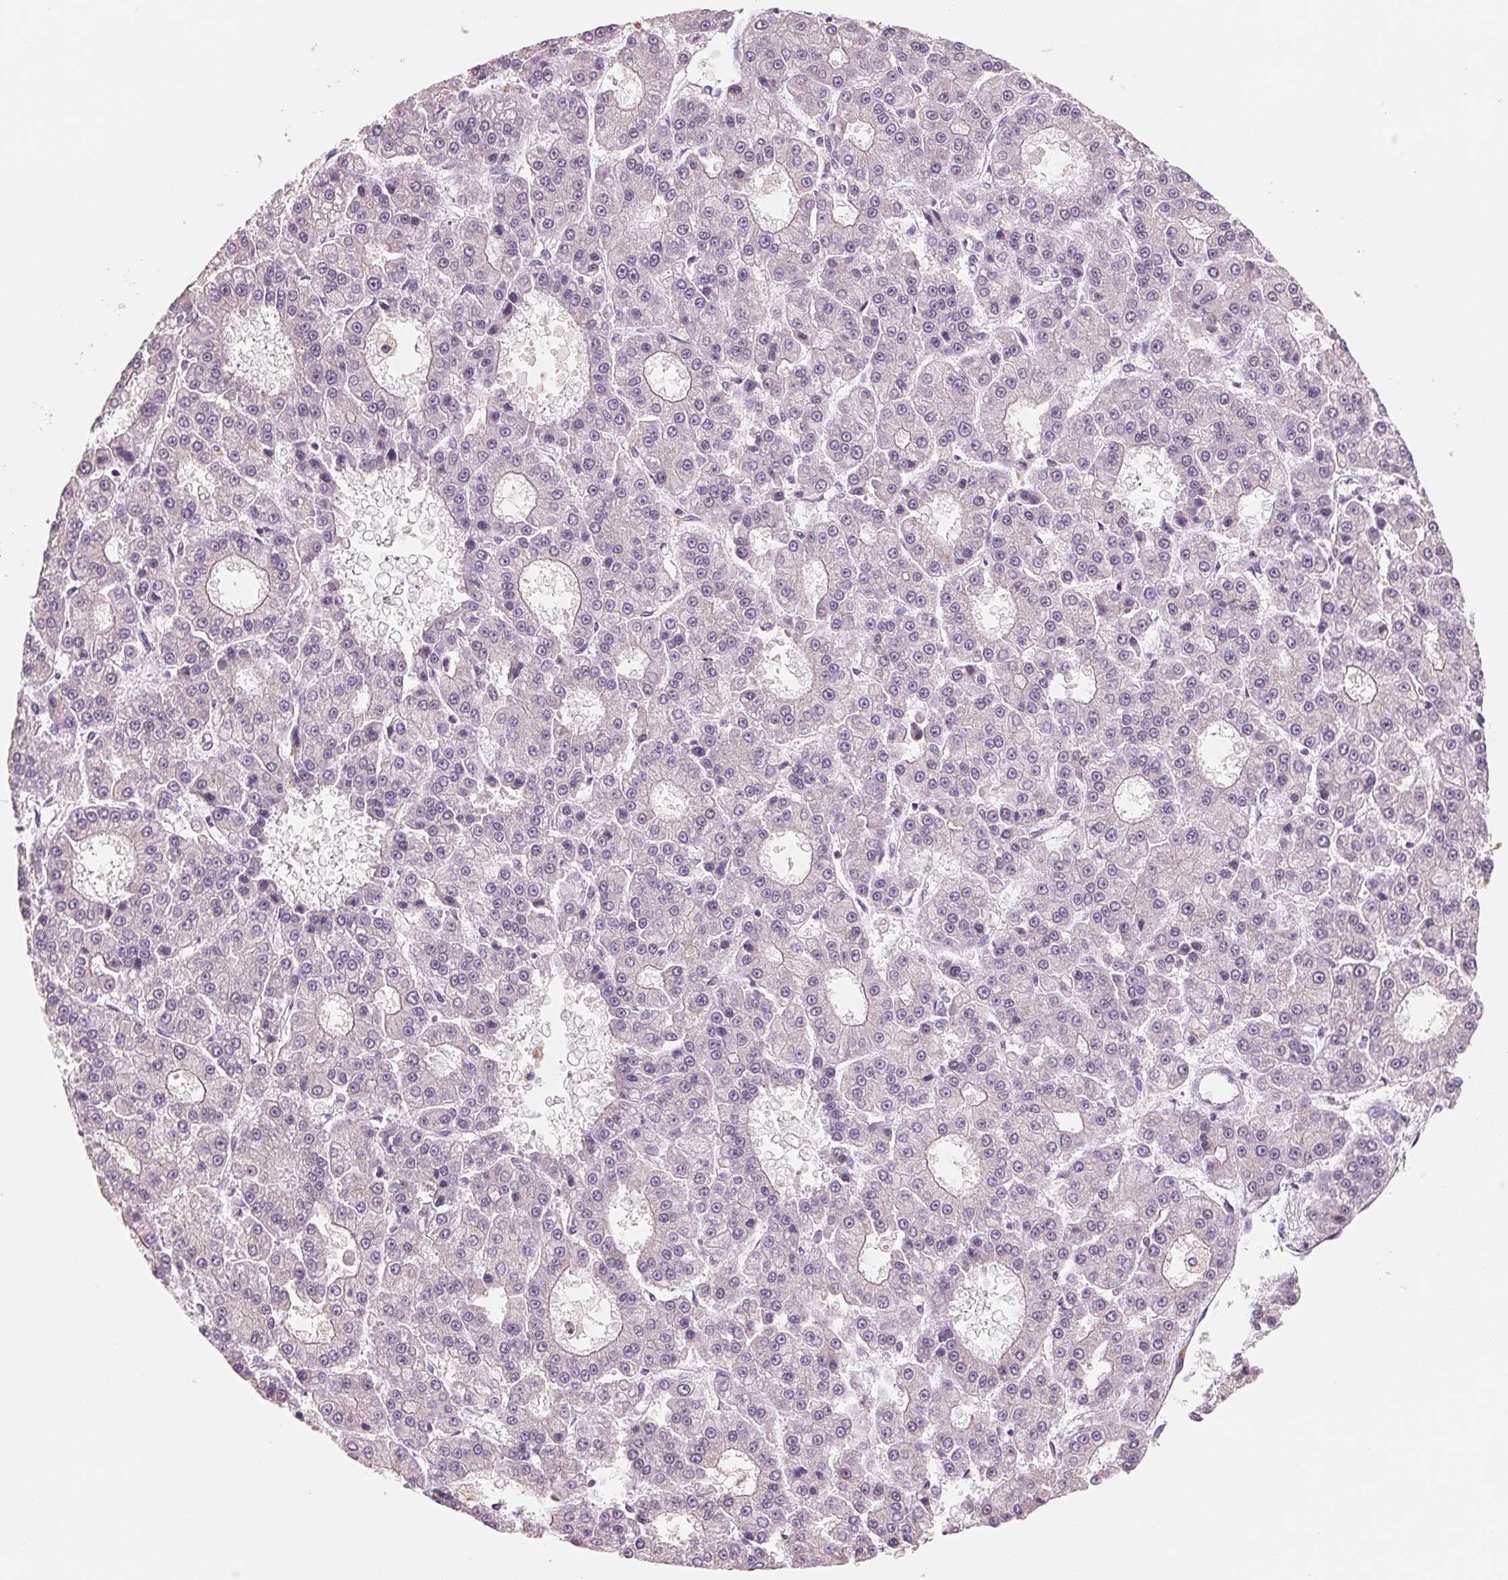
{"staining": {"intensity": "negative", "quantity": "none", "location": "none"}, "tissue": "liver cancer", "cell_type": "Tumor cells", "image_type": "cancer", "snomed": [{"axis": "morphology", "description": "Carcinoma, Hepatocellular, NOS"}, {"axis": "topography", "description": "Liver"}], "caption": "There is no significant expression in tumor cells of hepatocellular carcinoma (liver). (IHC, brightfield microscopy, high magnification).", "gene": "IL9R", "patient": {"sex": "male", "age": 70}}